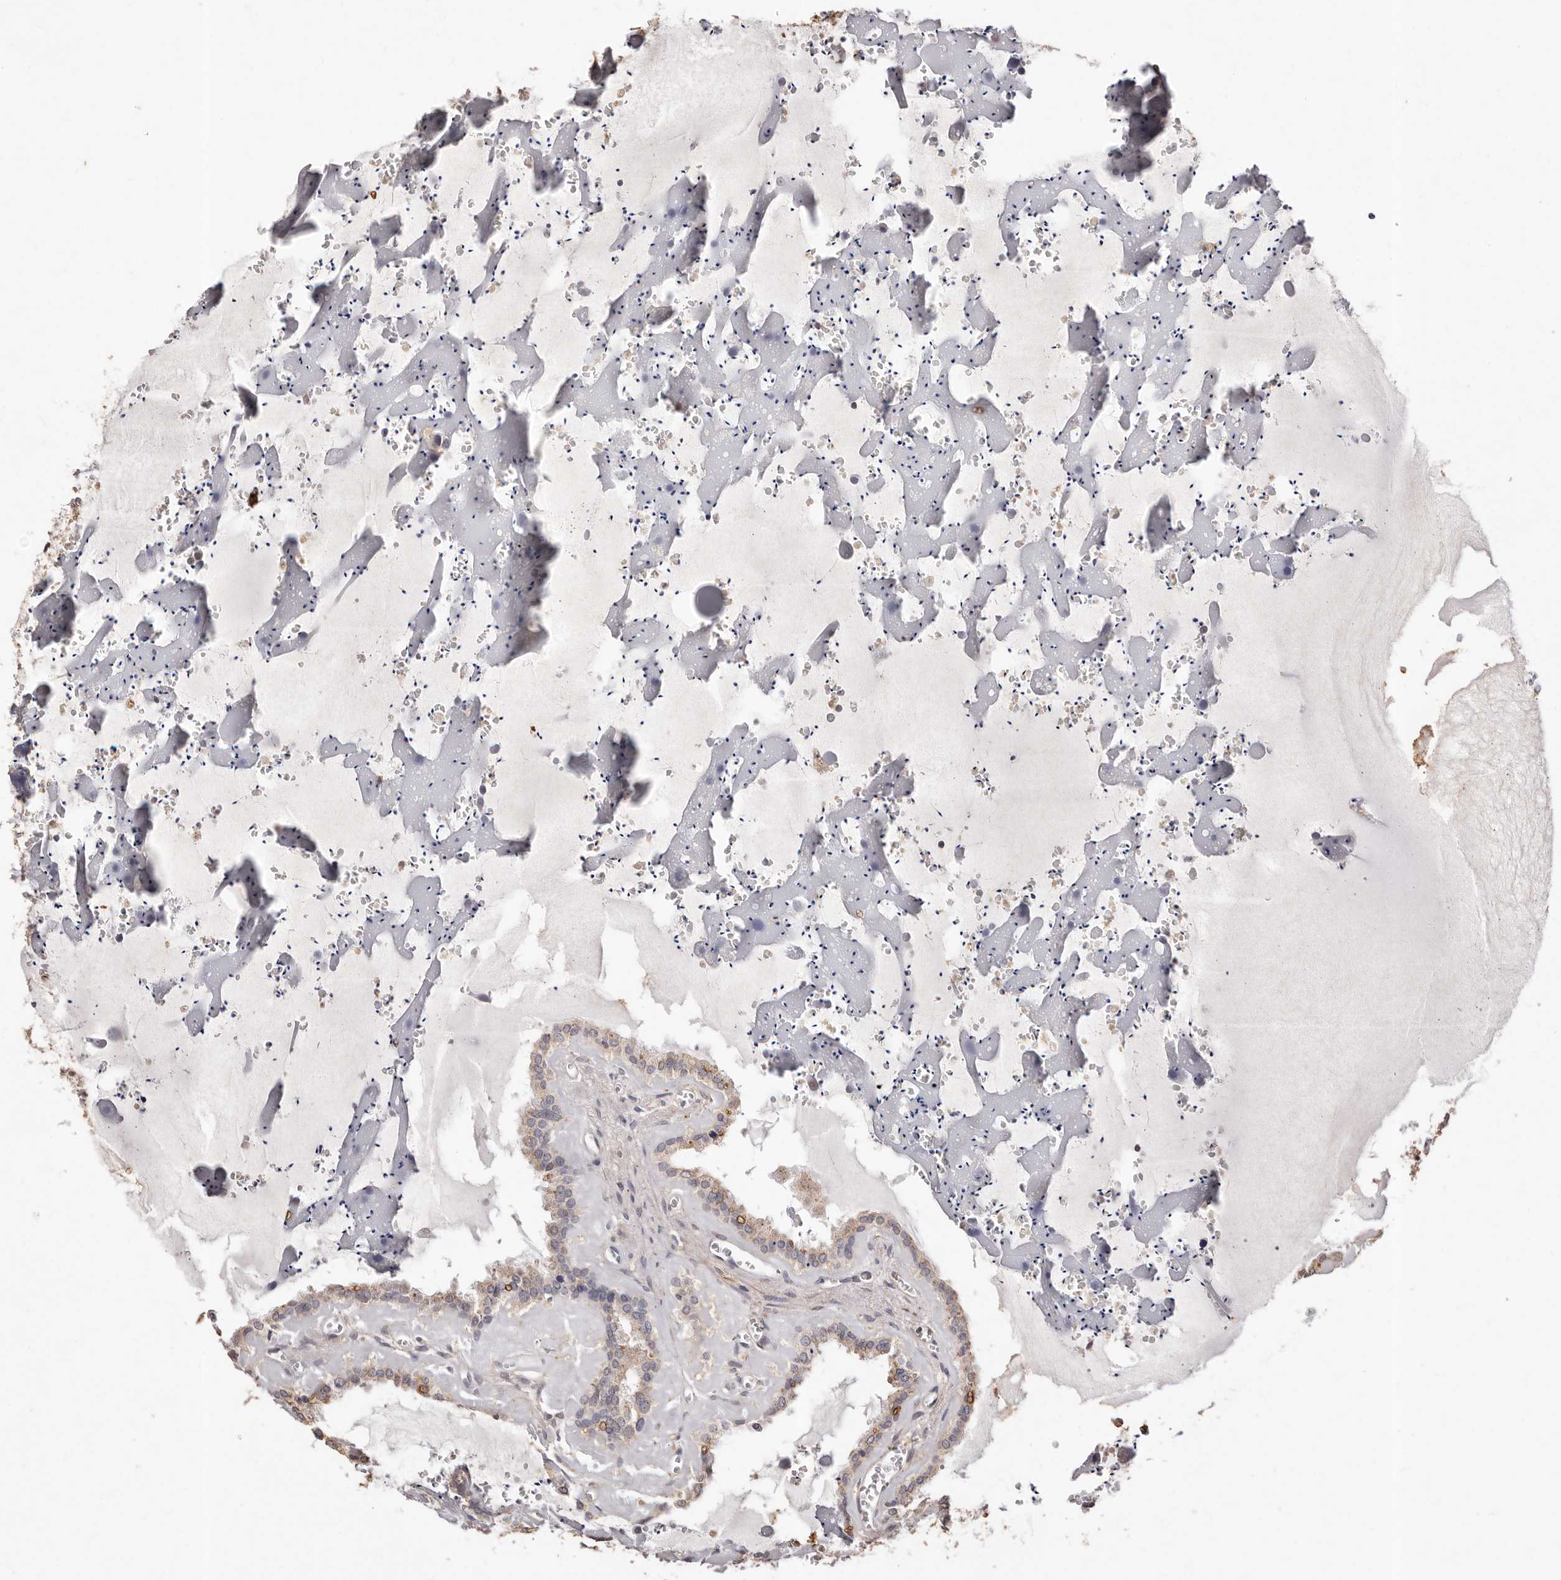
{"staining": {"intensity": "moderate", "quantity": "25%-75%", "location": "cytoplasmic/membranous"}, "tissue": "seminal vesicle", "cell_type": "Glandular cells", "image_type": "normal", "snomed": [{"axis": "morphology", "description": "Normal tissue, NOS"}, {"axis": "topography", "description": "Prostate"}, {"axis": "topography", "description": "Seminal veicle"}], "caption": "Protein expression by IHC exhibits moderate cytoplasmic/membranous staining in about 25%-75% of glandular cells in unremarkable seminal vesicle.", "gene": "THBS3", "patient": {"sex": "male", "age": 59}}